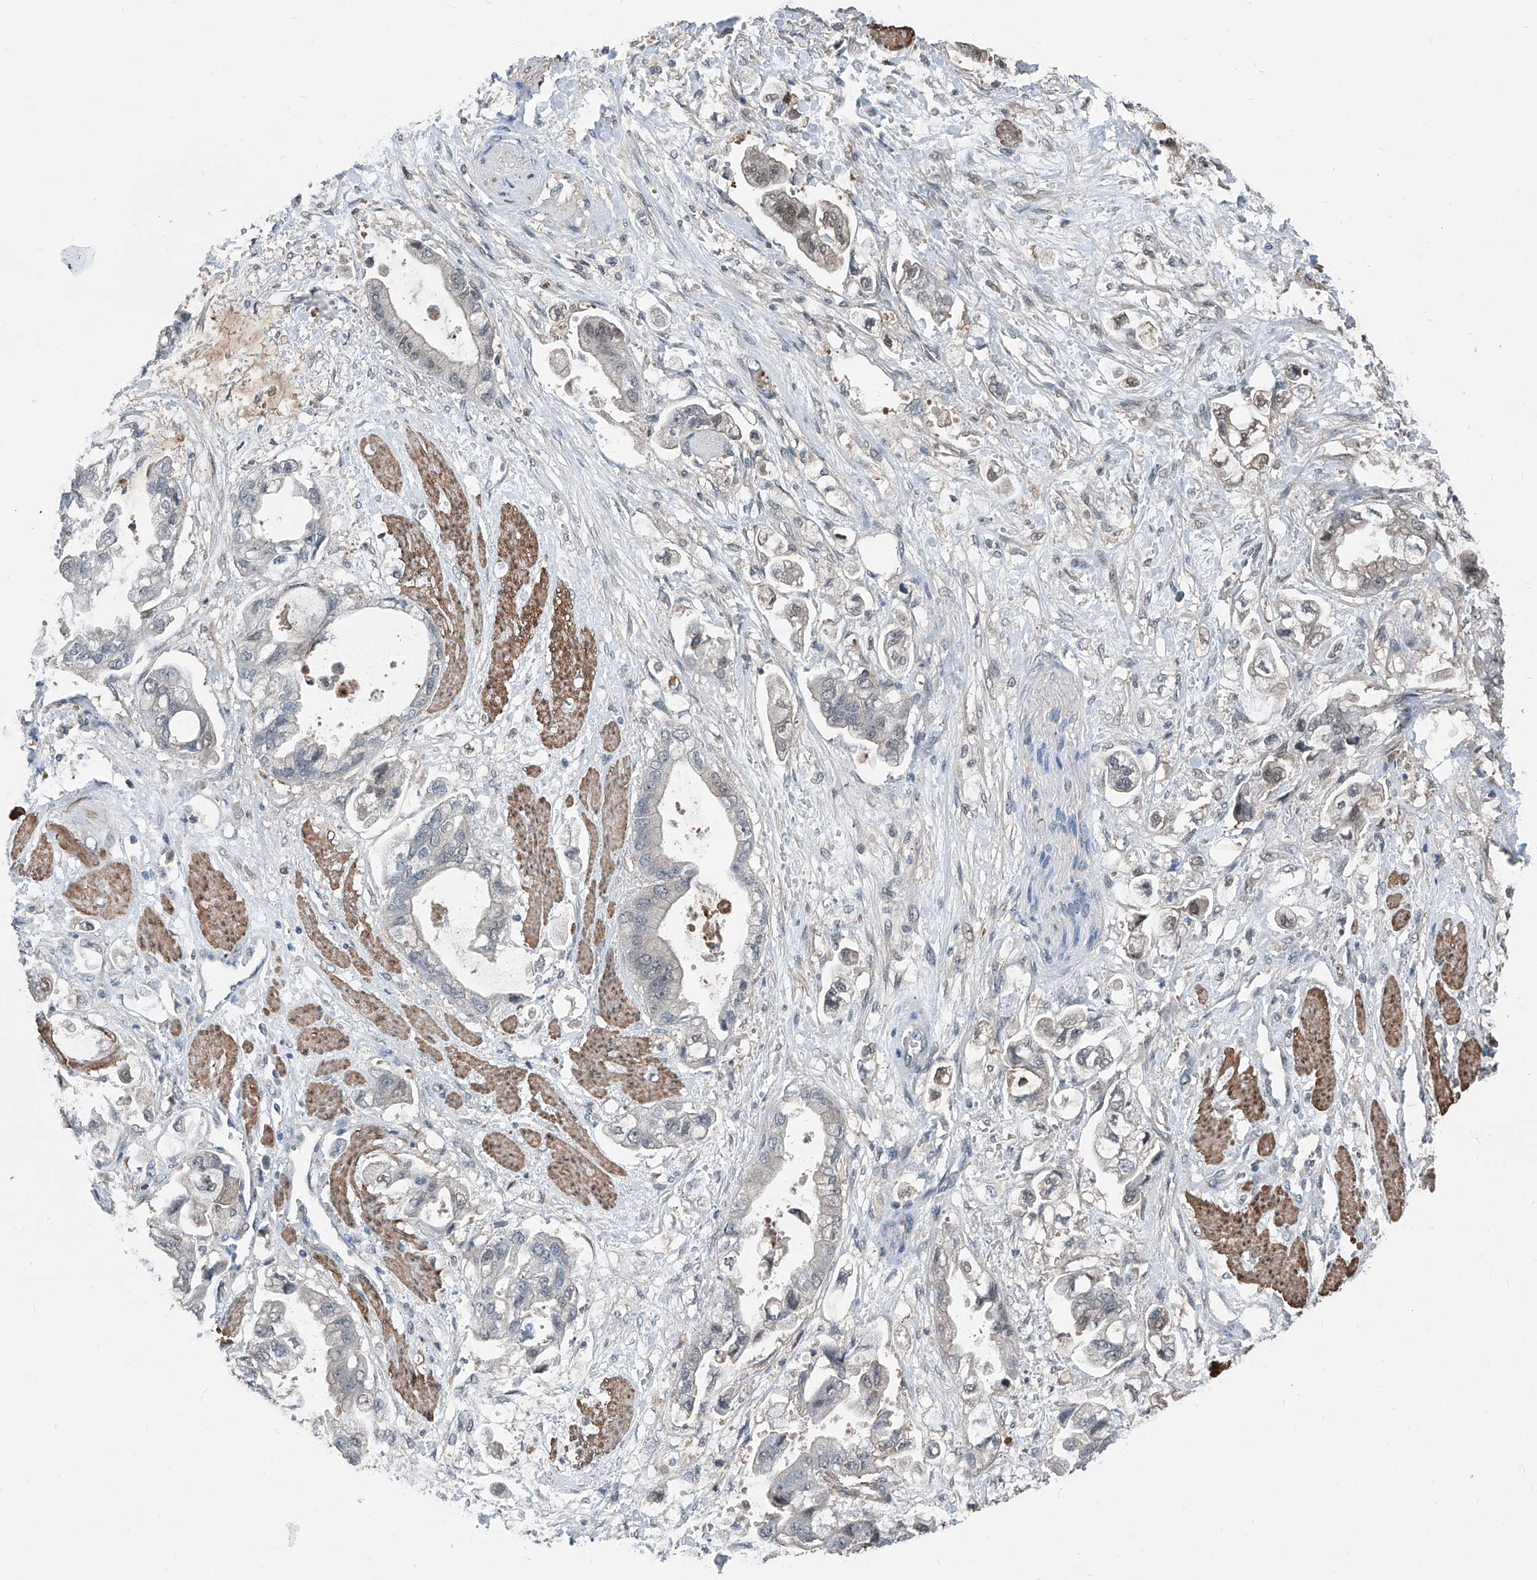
{"staining": {"intensity": "weak", "quantity": "<25%", "location": "nuclear"}, "tissue": "stomach cancer", "cell_type": "Tumor cells", "image_type": "cancer", "snomed": [{"axis": "morphology", "description": "Adenocarcinoma, NOS"}, {"axis": "topography", "description": "Stomach"}], "caption": "Human adenocarcinoma (stomach) stained for a protein using immunohistochemistry displays no staining in tumor cells.", "gene": "HSPA6", "patient": {"sex": "male", "age": 62}}